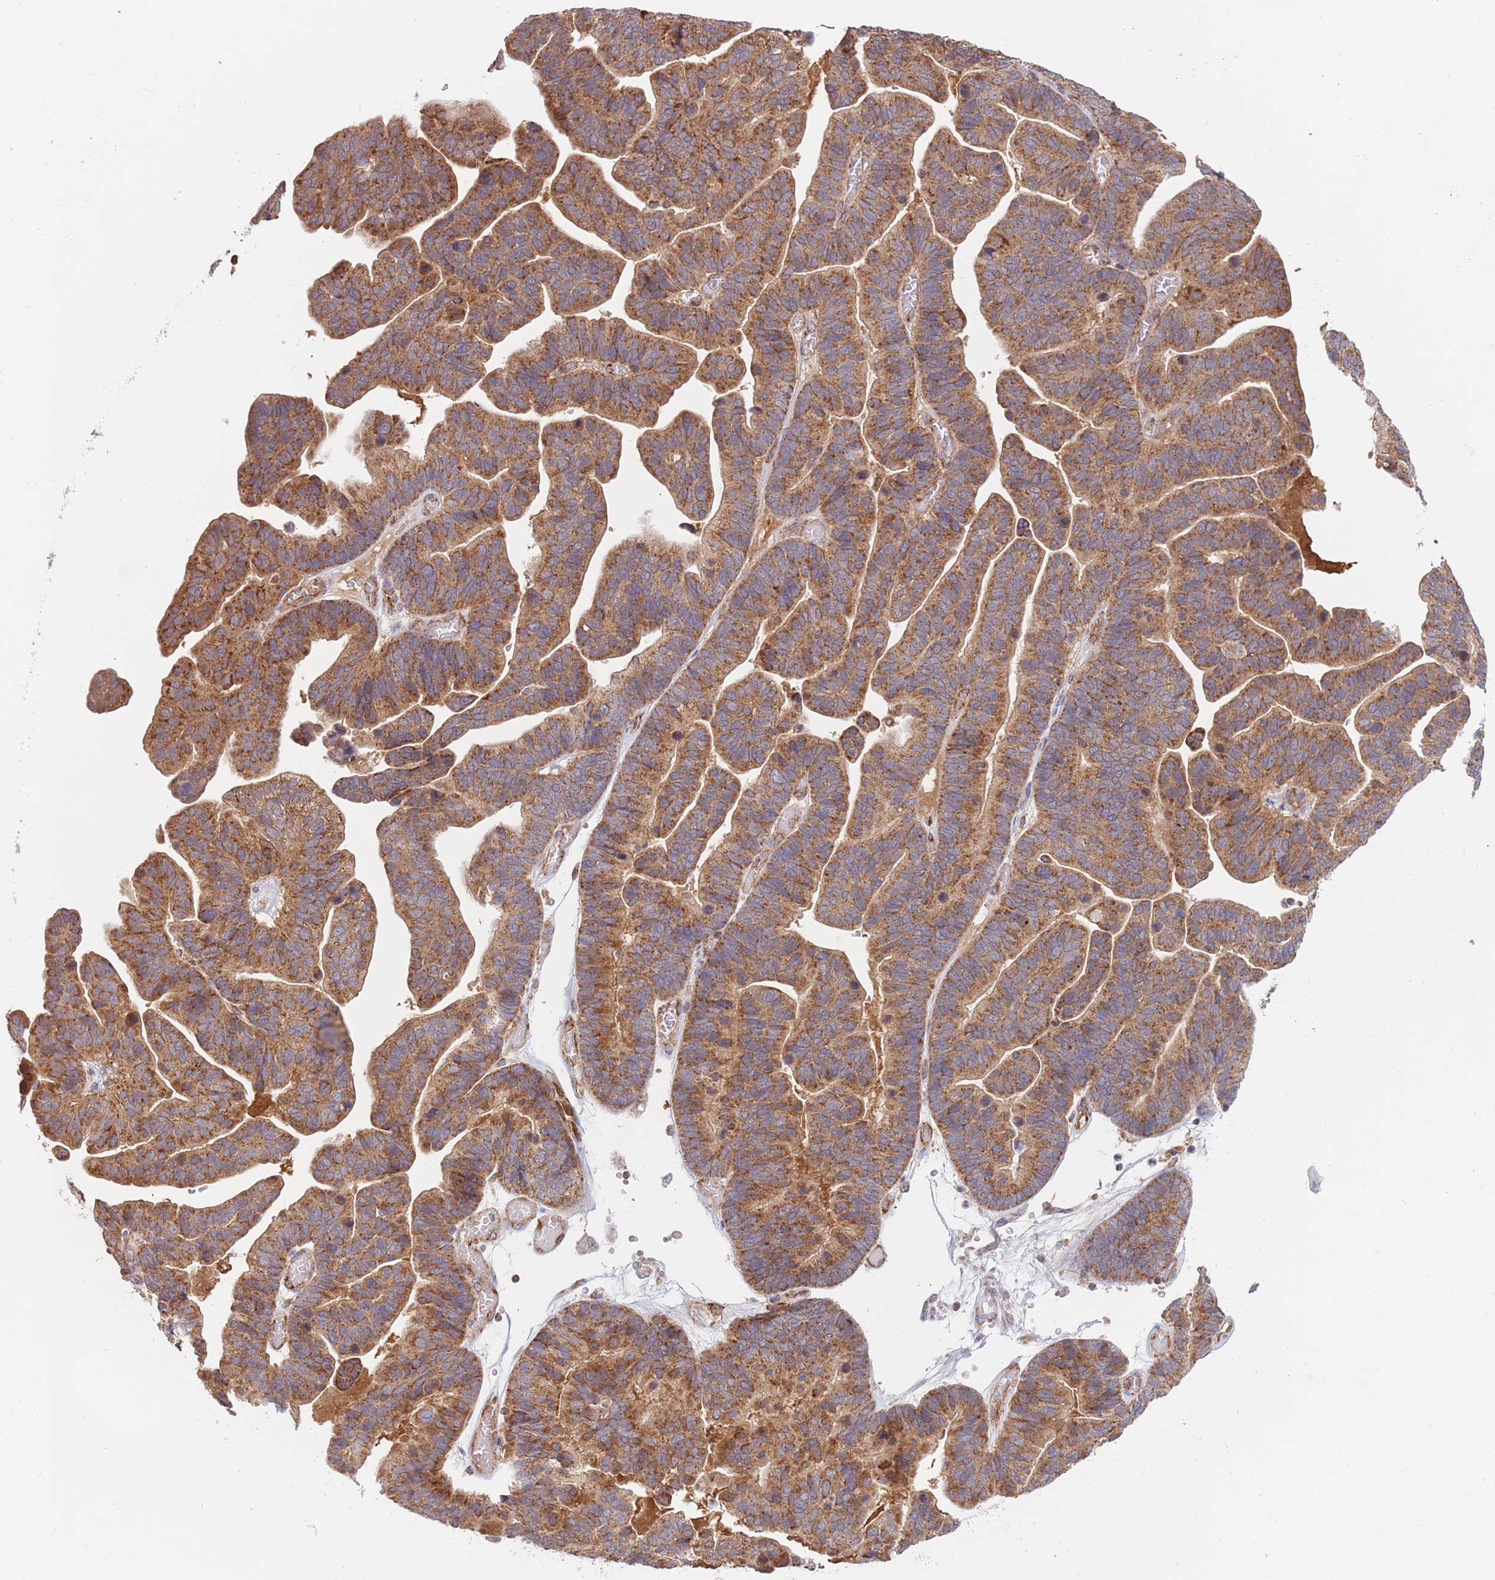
{"staining": {"intensity": "strong", "quantity": ">75%", "location": "cytoplasmic/membranous"}, "tissue": "ovarian cancer", "cell_type": "Tumor cells", "image_type": "cancer", "snomed": [{"axis": "morphology", "description": "Cystadenocarcinoma, serous, NOS"}, {"axis": "topography", "description": "Ovary"}], "caption": "The micrograph displays staining of ovarian cancer (serous cystadenocarcinoma), revealing strong cytoplasmic/membranous protein positivity (brown color) within tumor cells.", "gene": "GUK1", "patient": {"sex": "female", "age": 56}}